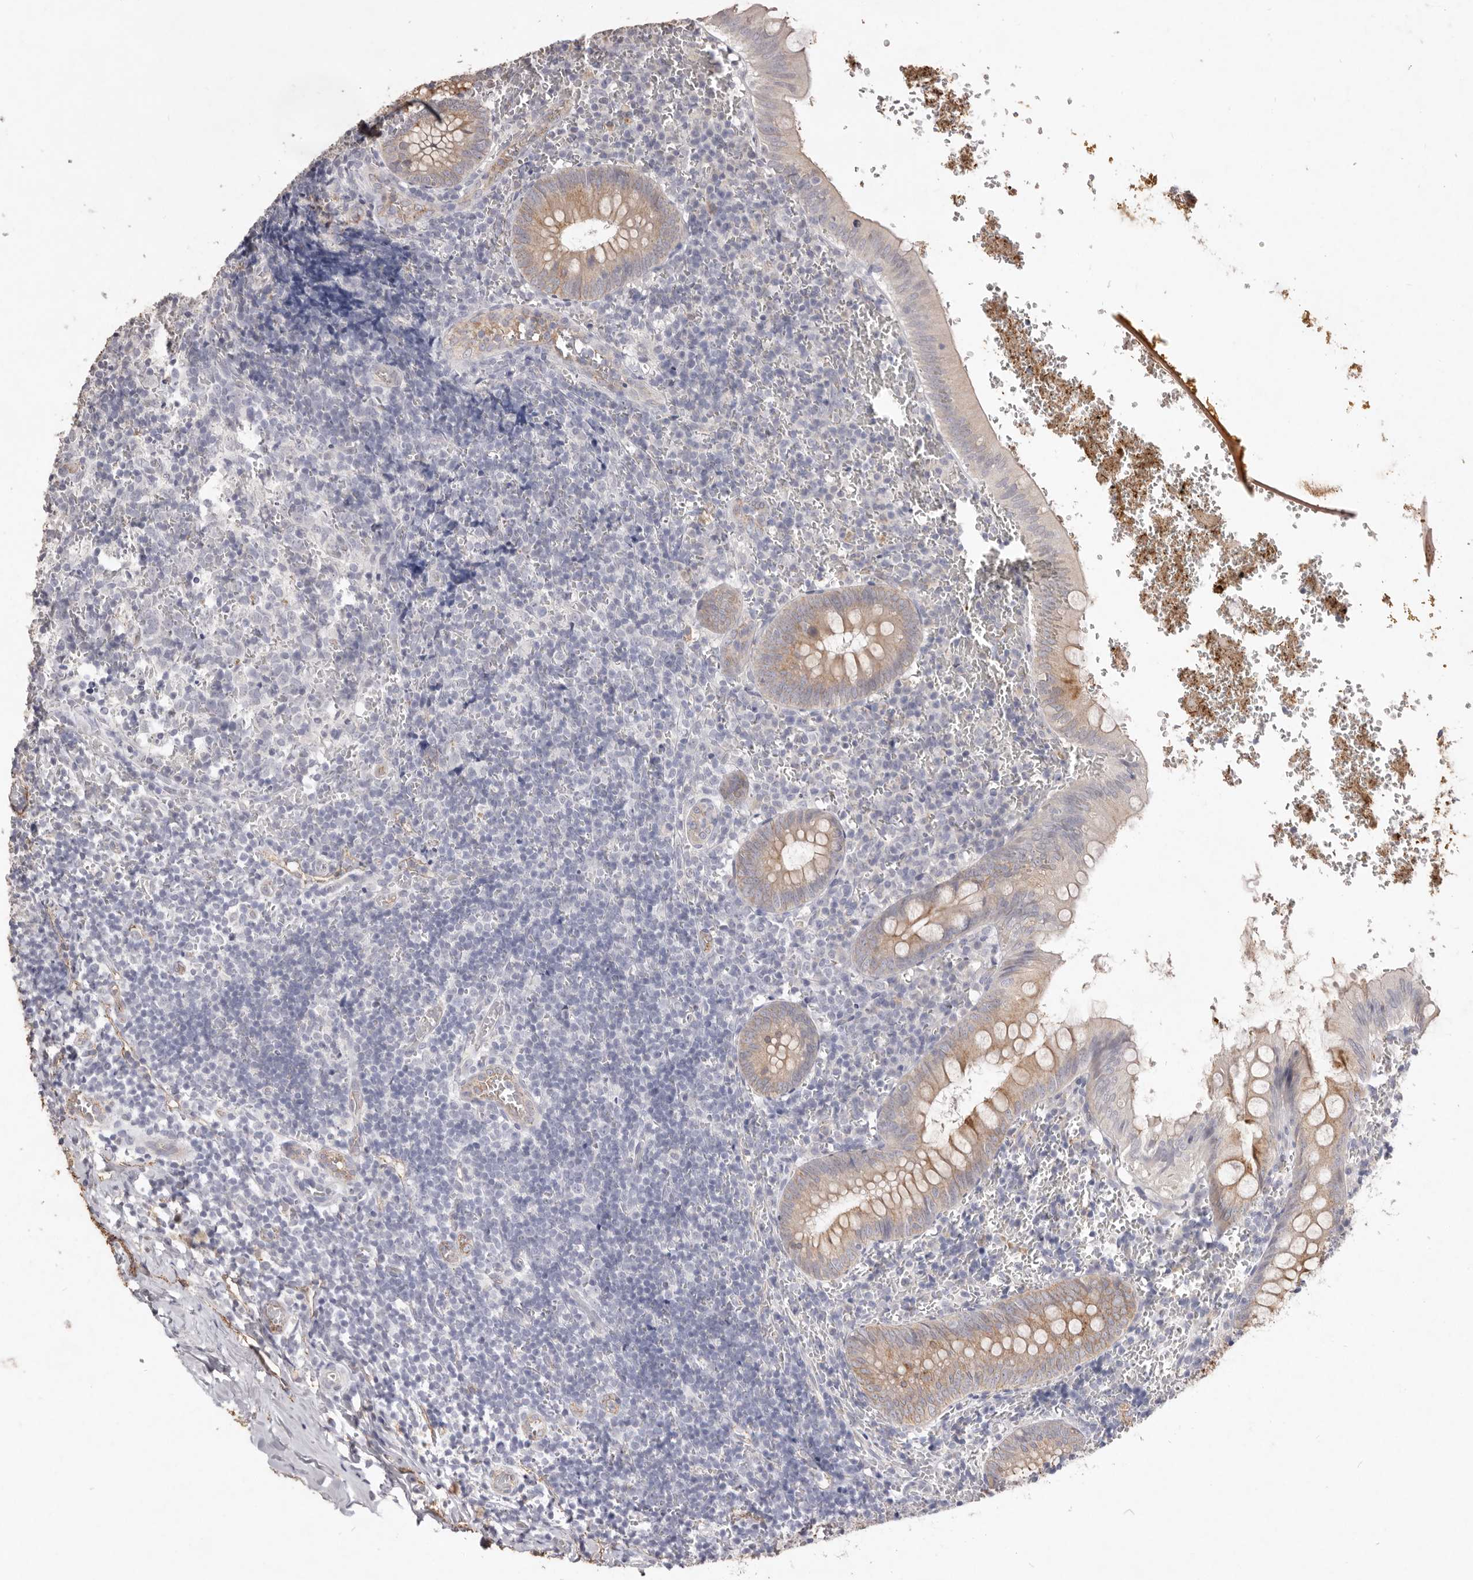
{"staining": {"intensity": "moderate", "quantity": ">75%", "location": "cytoplasmic/membranous"}, "tissue": "appendix", "cell_type": "Glandular cells", "image_type": "normal", "snomed": [{"axis": "morphology", "description": "Normal tissue, NOS"}, {"axis": "topography", "description": "Appendix"}], "caption": "An image of appendix stained for a protein shows moderate cytoplasmic/membranous brown staining in glandular cells.", "gene": "ZYG11B", "patient": {"sex": "male", "age": 8}}